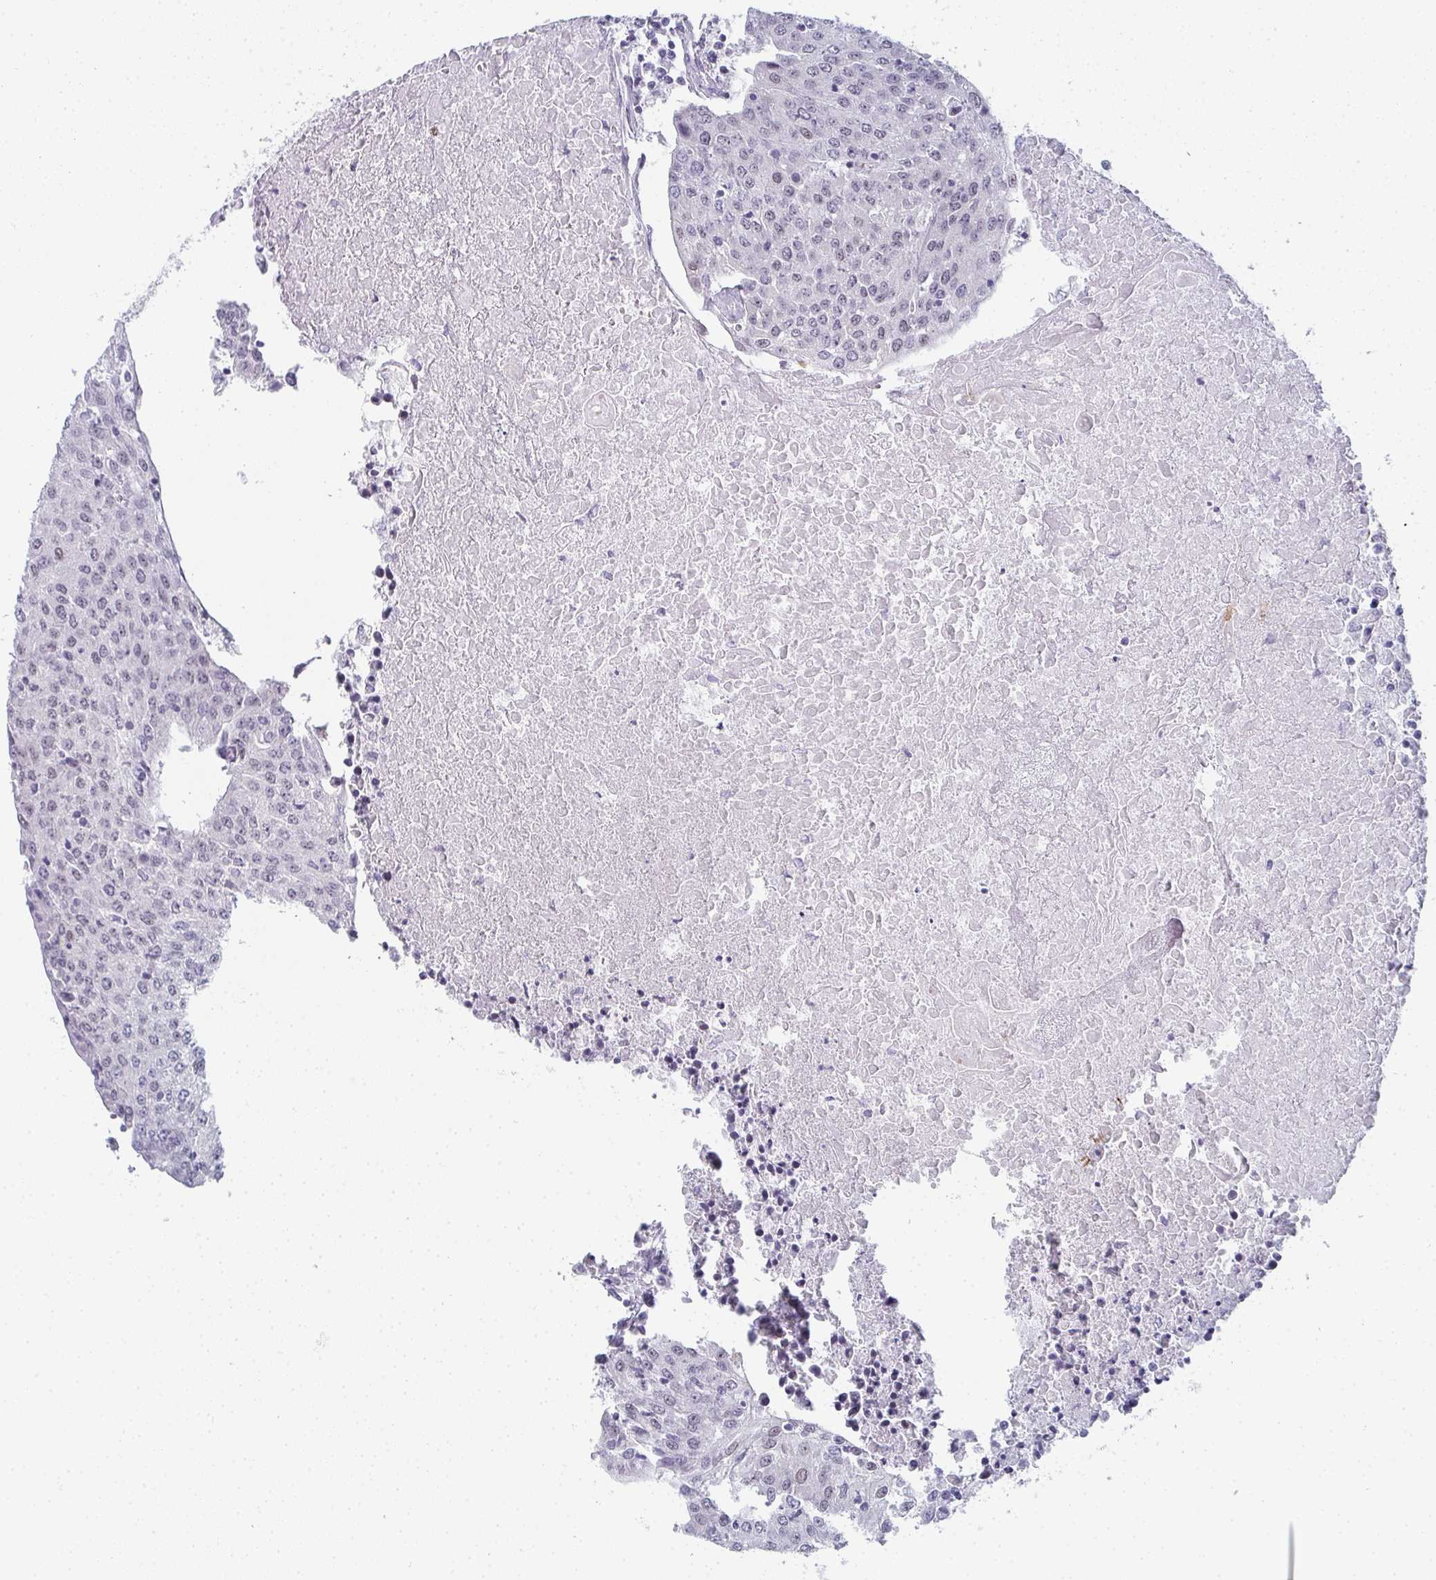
{"staining": {"intensity": "negative", "quantity": "none", "location": "none"}, "tissue": "urothelial cancer", "cell_type": "Tumor cells", "image_type": "cancer", "snomed": [{"axis": "morphology", "description": "Urothelial carcinoma, High grade"}, {"axis": "topography", "description": "Urinary bladder"}], "caption": "DAB immunohistochemical staining of human urothelial cancer demonstrates no significant staining in tumor cells.", "gene": "PYCR3", "patient": {"sex": "female", "age": 85}}